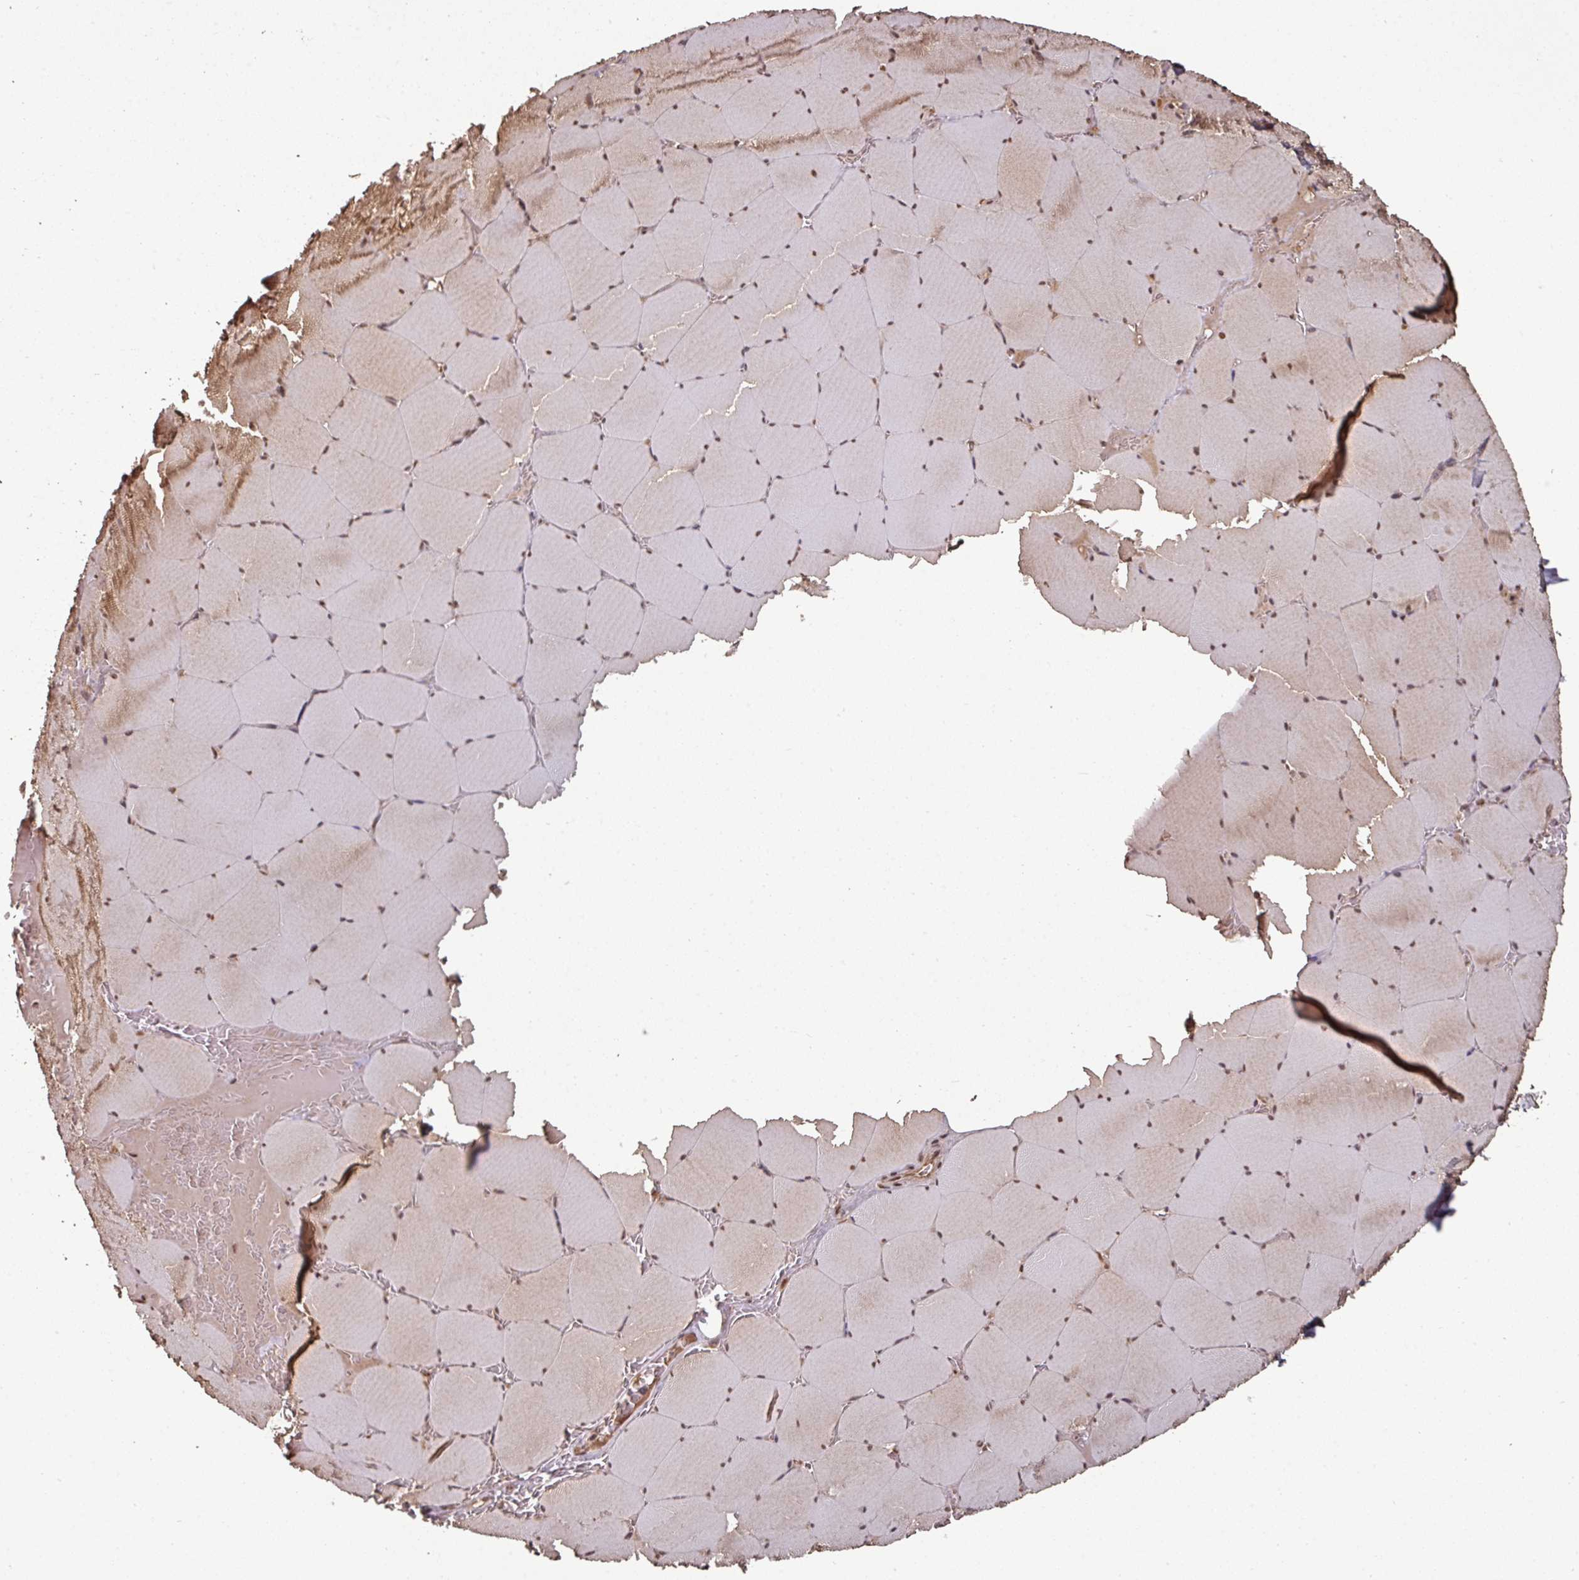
{"staining": {"intensity": "moderate", "quantity": "25%-75%", "location": "cytoplasmic/membranous,nuclear"}, "tissue": "skeletal muscle", "cell_type": "Myocytes", "image_type": "normal", "snomed": [{"axis": "morphology", "description": "Normal tissue, NOS"}, {"axis": "topography", "description": "Skeletal muscle"}, {"axis": "topography", "description": "Head-Neck"}], "caption": "About 25%-75% of myocytes in benign human skeletal muscle reveal moderate cytoplasmic/membranous,nuclear protein expression as visualized by brown immunohistochemical staining.", "gene": "POLD1", "patient": {"sex": "male", "age": 66}}